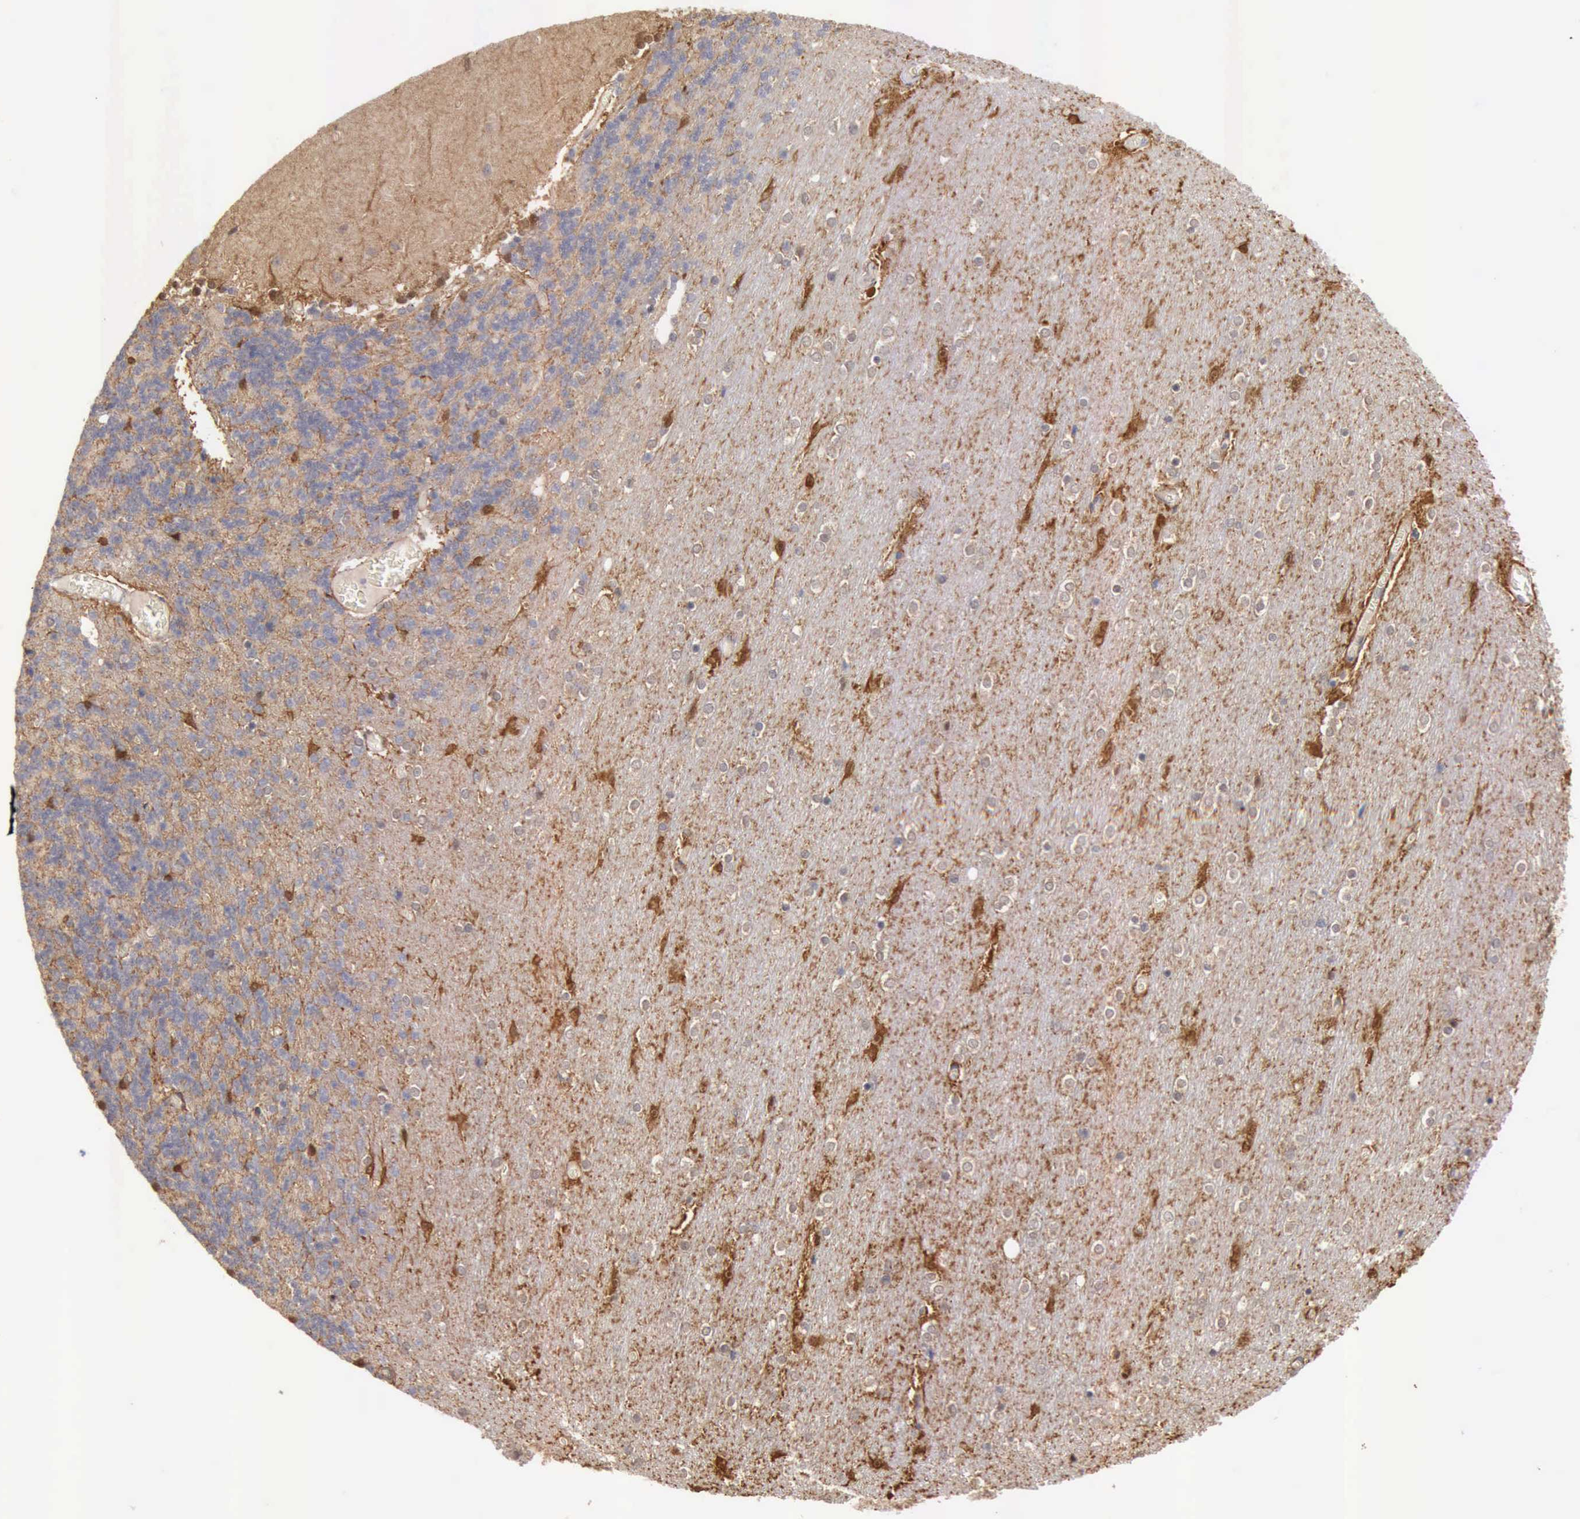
{"staining": {"intensity": "moderate", "quantity": ">75%", "location": "cytoplasmic/membranous"}, "tissue": "cerebellum", "cell_type": "Cells in granular layer", "image_type": "normal", "snomed": [{"axis": "morphology", "description": "Normal tissue, NOS"}, {"axis": "topography", "description": "Cerebellum"}], "caption": "Cerebellum stained with a brown dye demonstrates moderate cytoplasmic/membranous positive staining in approximately >75% of cells in granular layer.", "gene": "PTGR2", "patient": {"sex": "female", "age": 54}}